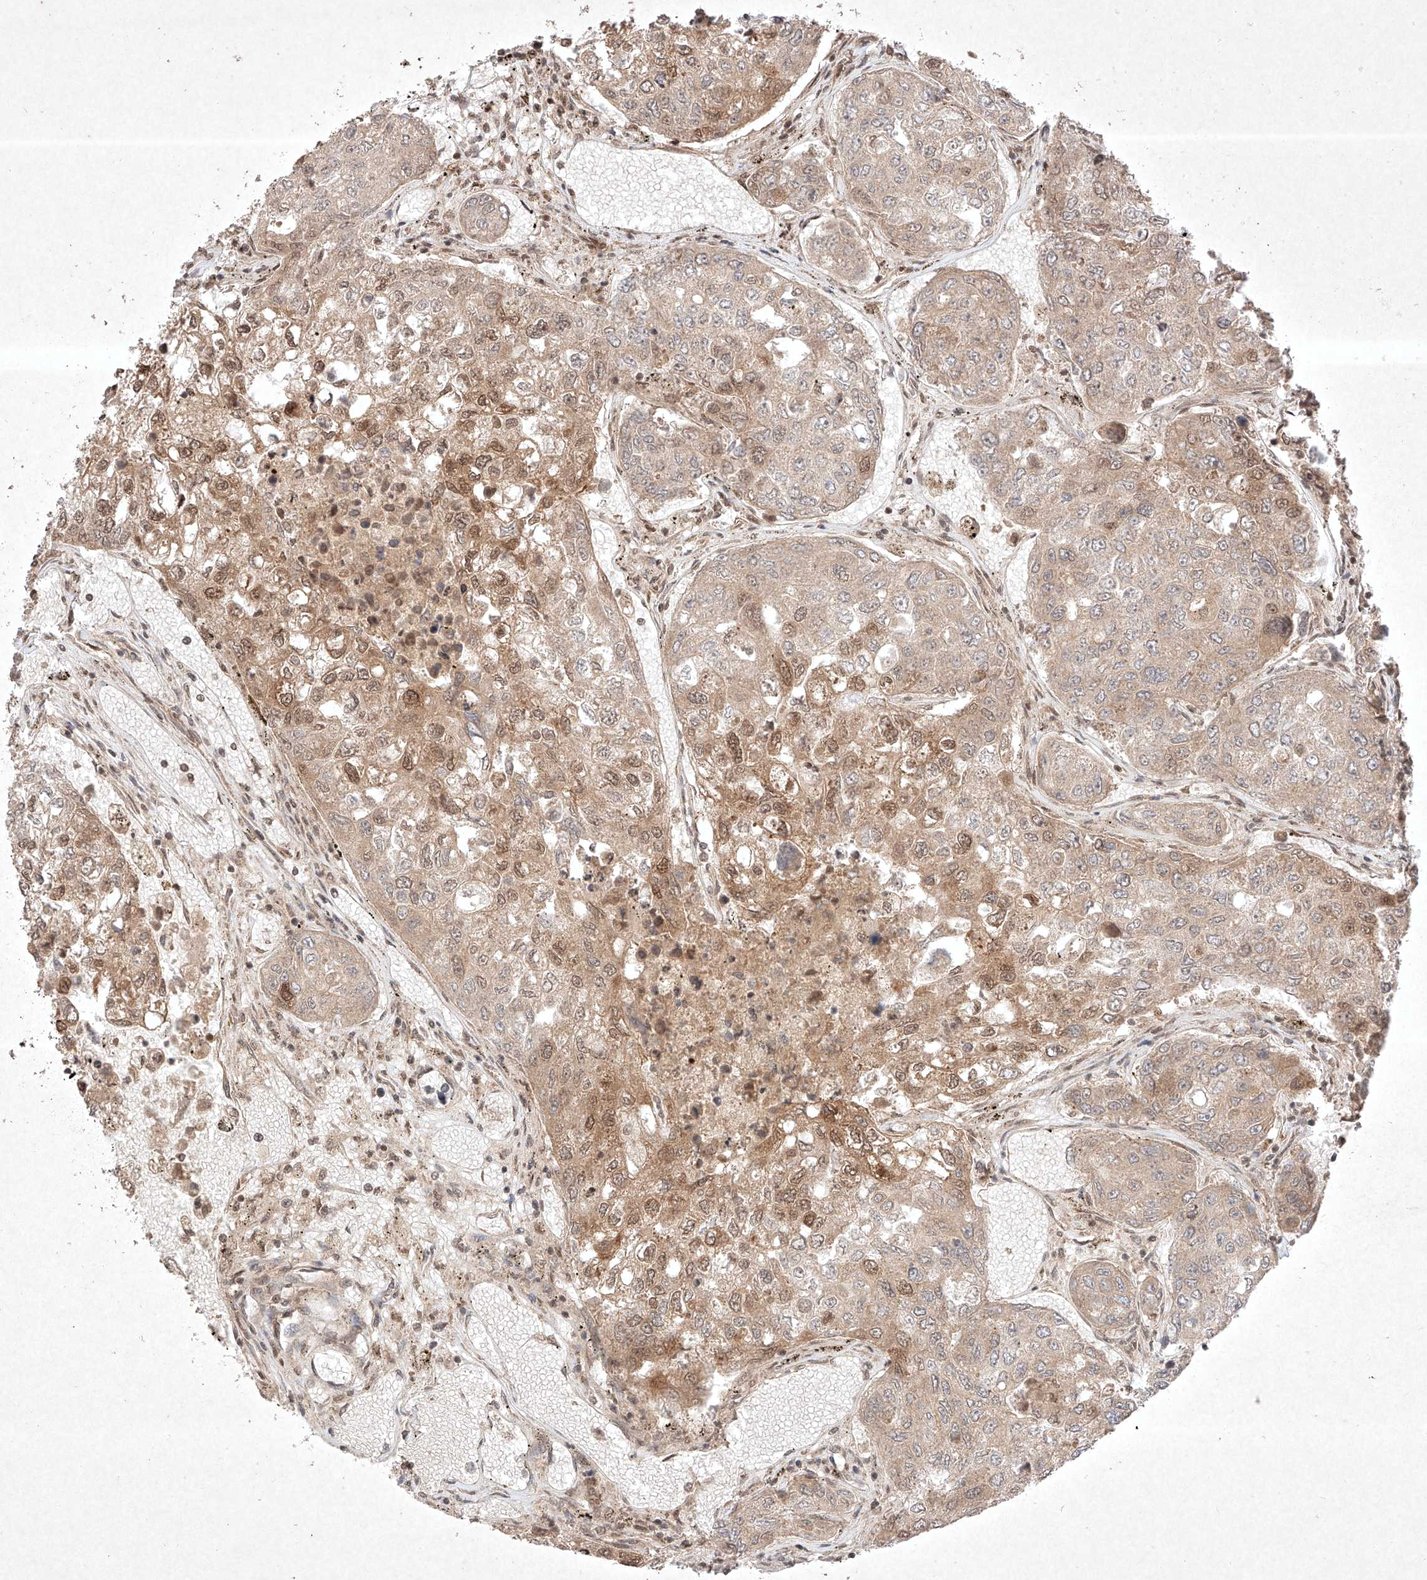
{"staining": {"intensity": "moderate", "quantity": "25%-75%", "location": "cytoplasmic/membranous,nuclear"}, "tissue": "urothelial cancer", "cell_type": "Tumor cells", "image_type": "cancer", "snomed": [{"axis": "morphology", "description": "Urothelial carcinoma, High grade"}, {"axis": "topography", "description": "Lymph node"}, {"axis": "topography", "description": "Urinary bladder"}], "caption": "A medium amount of moderate cytoplasmic/membranous and nuclear staining is seen in about 25%-75% of tumor cells in urothelial cancer tissue.", "gene": "RNF31", "patient": {"sex": "male", "age": 51}}